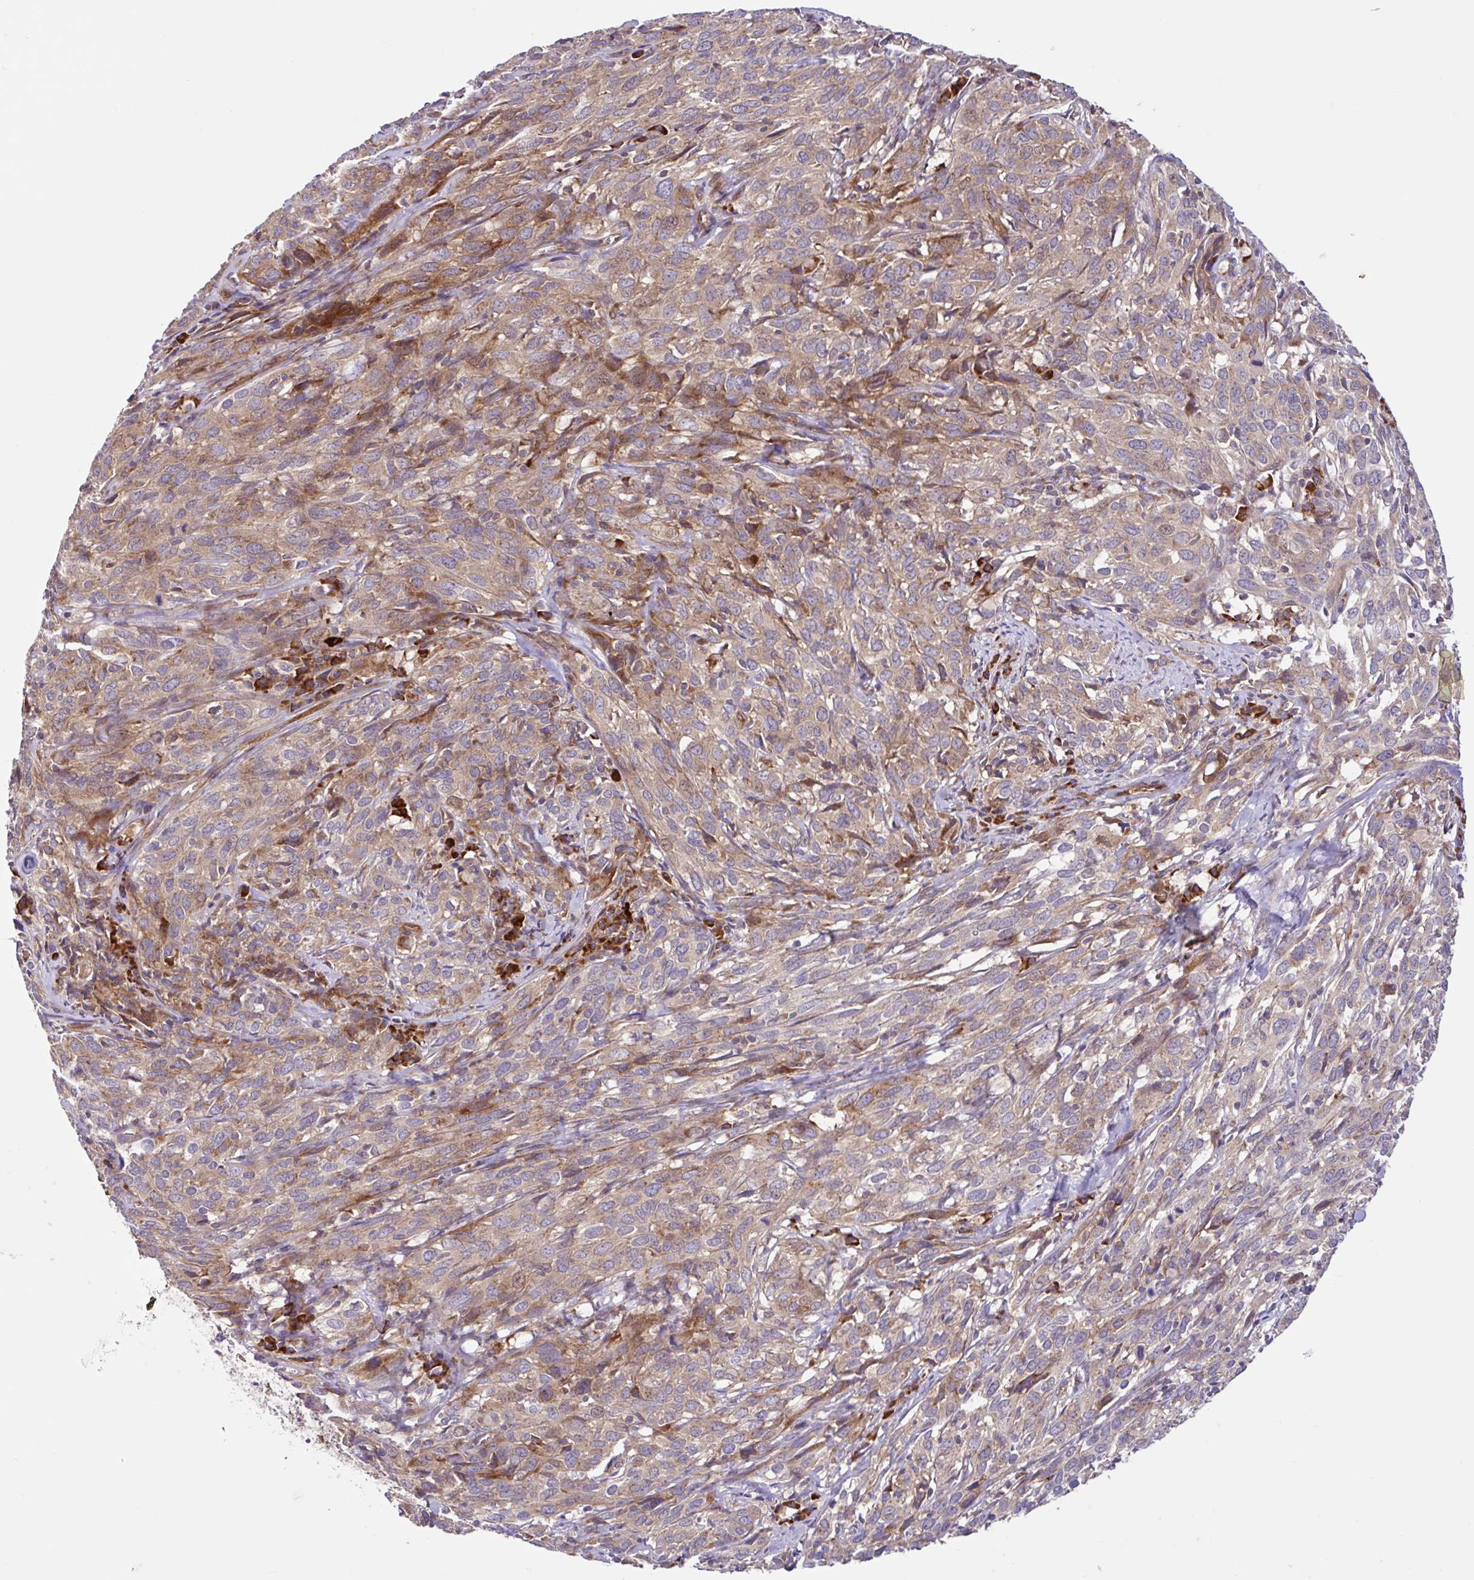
{"staining": {"intensity": "weak", "quantity": ">75%", "location": "cytoplasmic/membranous"}, "tissue": "cervical cancer", "cell_type": "Tumor cells", "image_type": "cancer", "snomed": [{"axis": "morphology", "description": "Squamous cell carcinoma, NOS"}, {"axis": "topography", "description": "Cervix"}], "caption": "This photomicrograph demonstrates IHC staining of cervical squamous cell carcinoma, with low weak cytoplasmic/membranous expression in approximately >75% of tumor cells.", "gene": "NTPCR", "patient": {"sex": "female", "age": 51}}